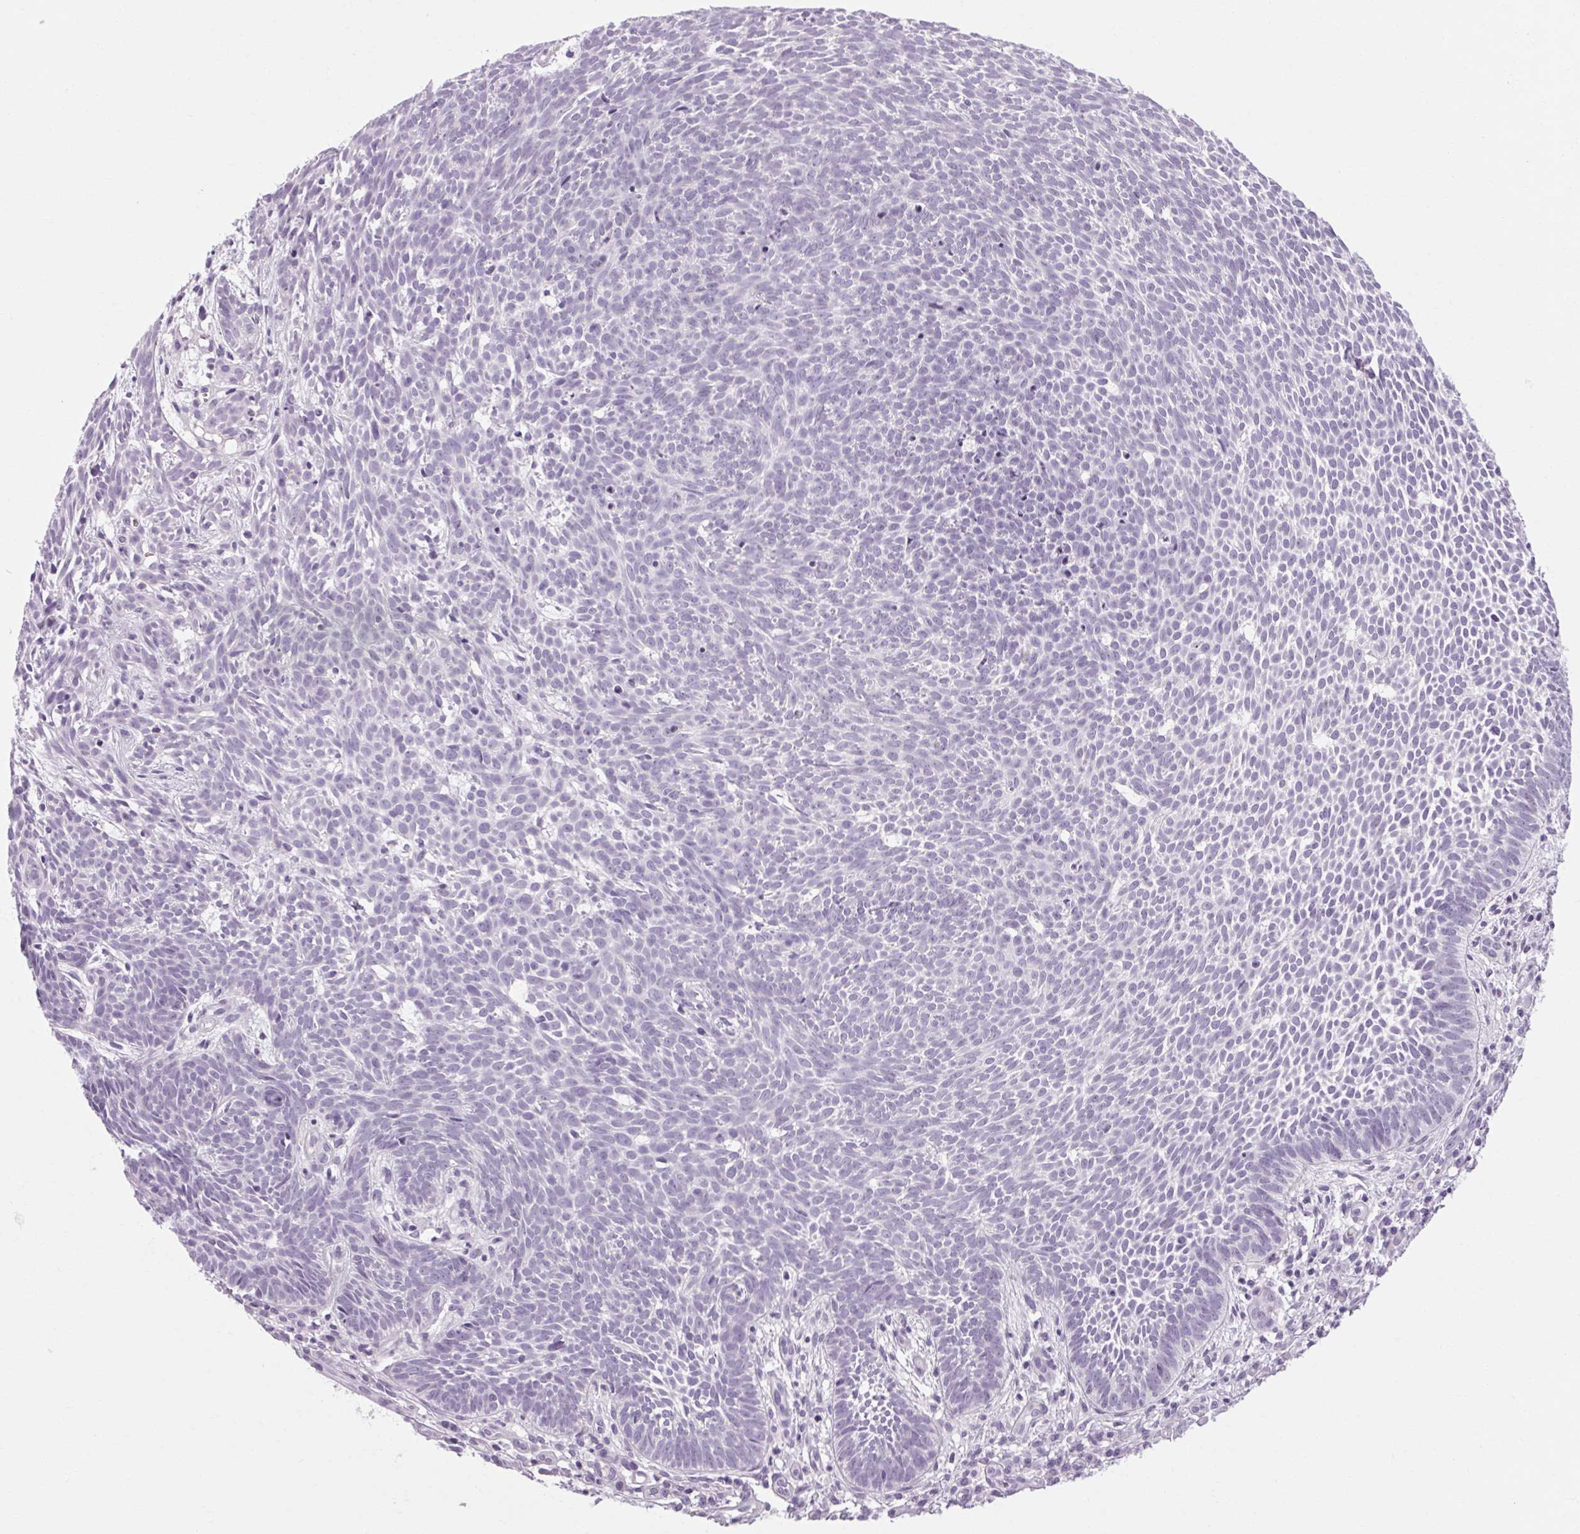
{"staining": {"intensity": "negative", "quantity": "none", "location": "none"}, "tissue": "skin cancer", "cell_type": "Tumor cells", "image_type": "cancer", "snomed": [{"axis": "morphology", "description": "Basal cell carcinoma"}, {"axis": "topography", "description": "Skin"}], "caption": "IHC histopathology image of neoplastic tissue: skin cancer (basal cell carcinoma) stained with DAB (3,3'-diaminobenzidine) demonstrates no significant protein positivity in tumor cells.", "gene": "POMC", "patient": {"sex": "male", "age": 59}}